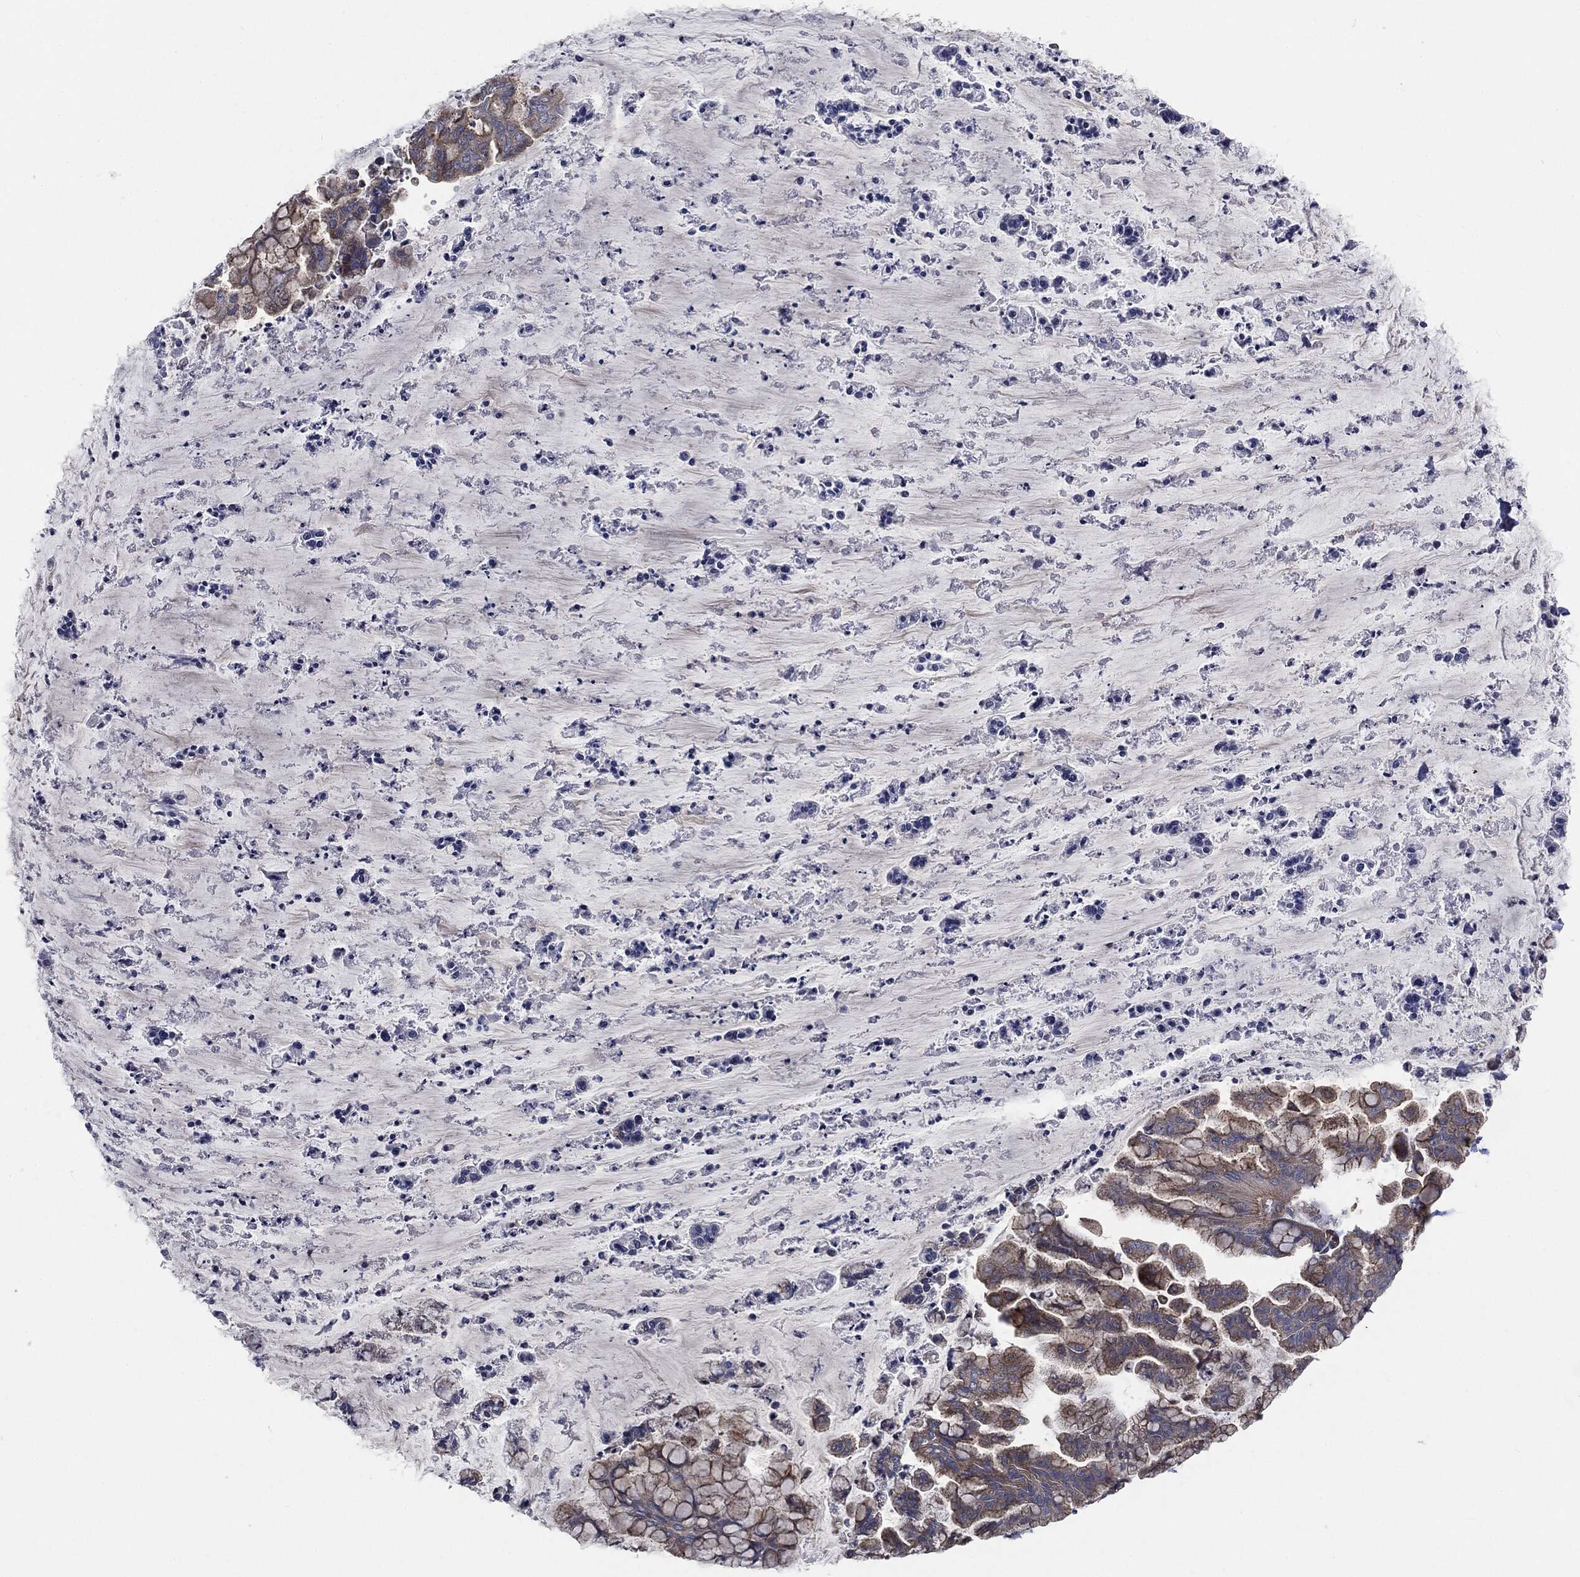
{"staining": {"intensity": "moderate", "quantity": "<25%", "location": "cytoplasmic/membranous"}, "tissue": "ovarian cancer", "cell_type": "Tumor cells", "image_type": "cancer", "snomed": [{"axis": "morphology", "description": "Cystadenocarcinoma, mucinous, NOS"}, {"axis": "topography", "description": "Ovary"}], "caption": "Mucinous cystadenocarcinoma (ovarian) tissue displays moderate cytoplasmic/membranous positivity in about <25% of tumor cells, visualized by immunohistochemistry.", "gene": "EPS15L1", "patient": {"sex": "female", "age": 67}}